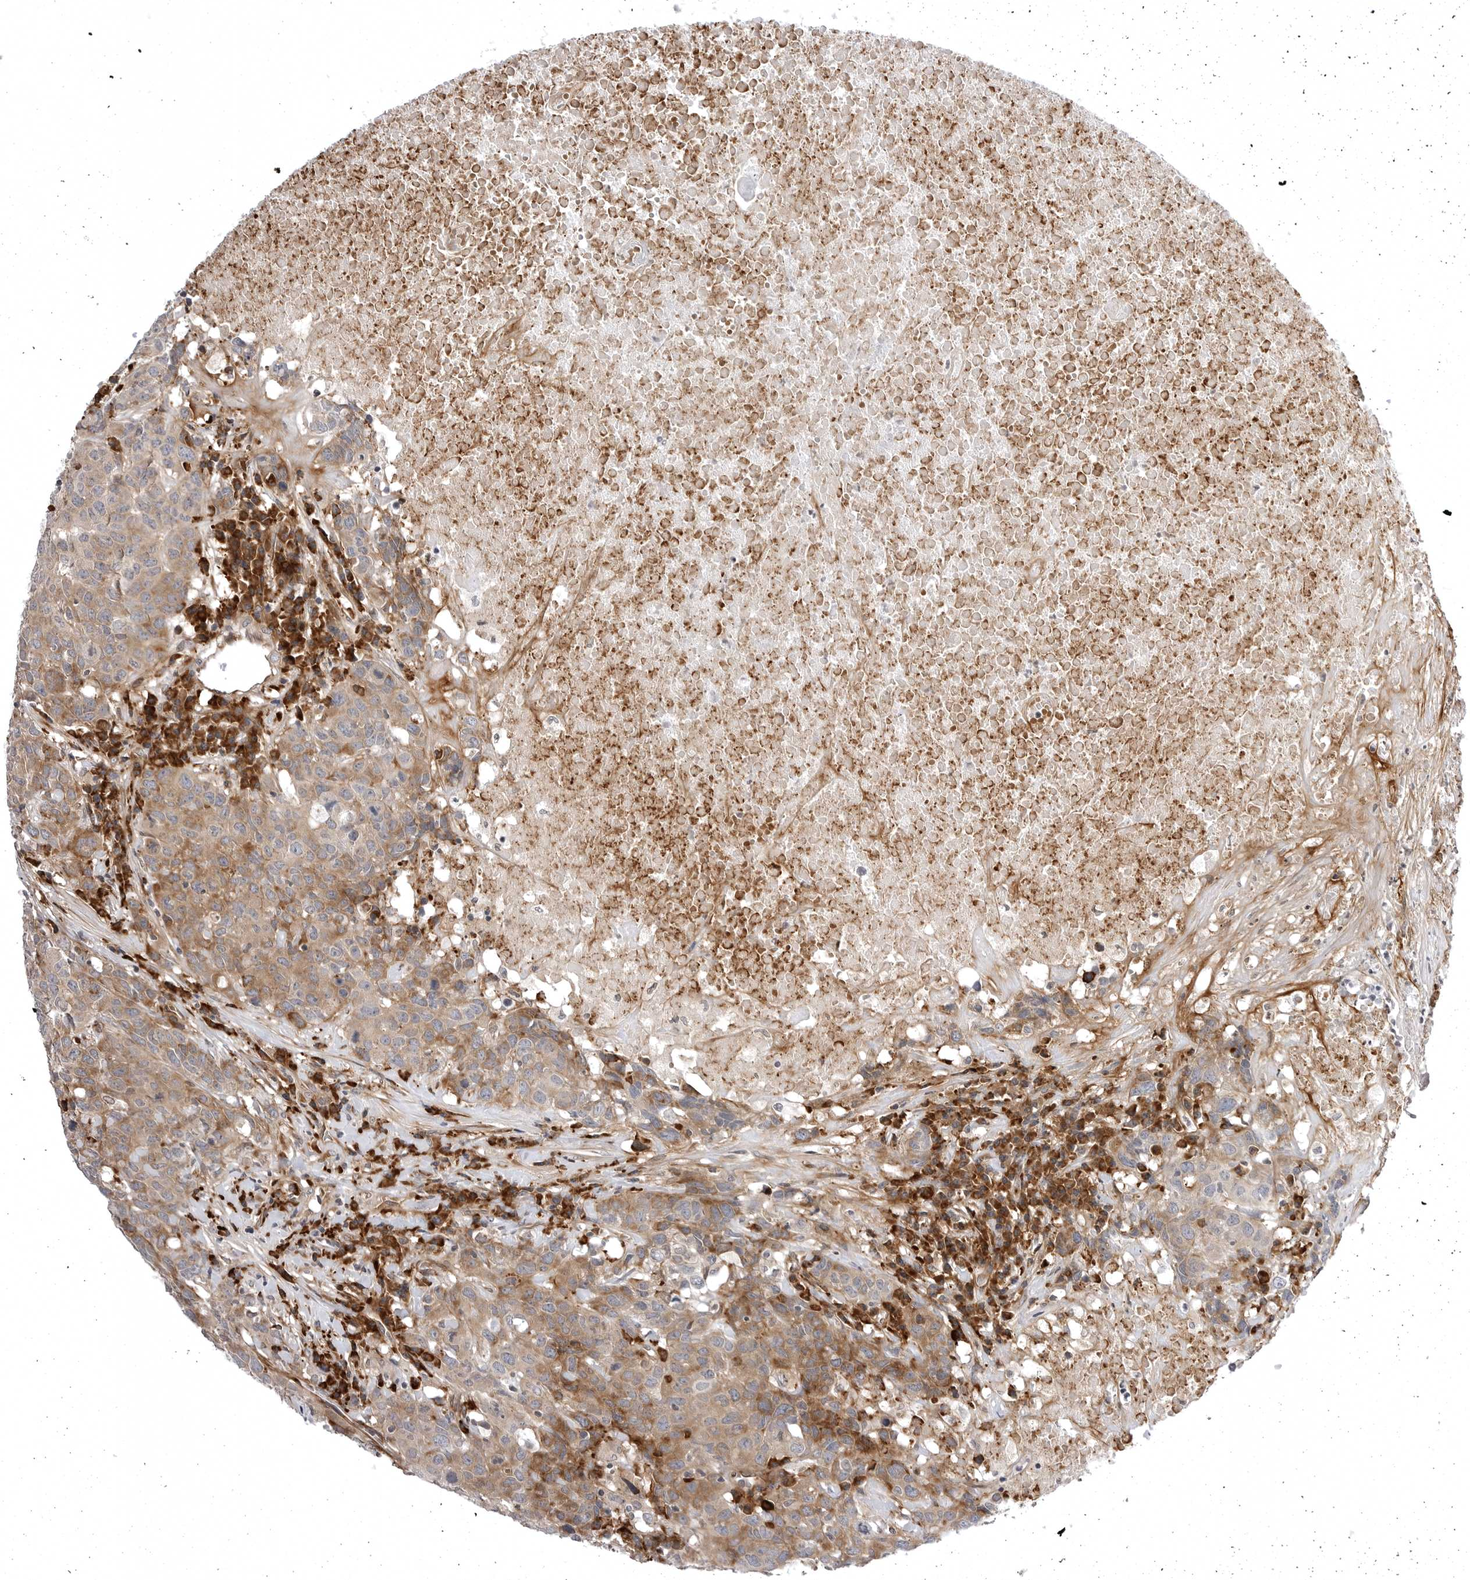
{"staining": {"intensity": "moderate", "quantity": ">75%", "location": "cytoplasmic/membranous"}, "tissue": "head and neck cancer", "cell_type": "Tumor cells", "image_type": "cancer", "snomed": [{"axis": "morphology", "description": "Squamous cell carcinoma, NOS"}, {"axis": "topography", "description": "Head-Neck"}], "caption": "High-power microscopy captured an immunohistochemistry photomicrograph of head and neck cancer (squamous cell carcinoma), revealing moderate cytoplasmic/membranous positivity in approximately >75% of tumor cells.", "gene": "ARL5A", "patient": {"sex": "male", "age": 66}}